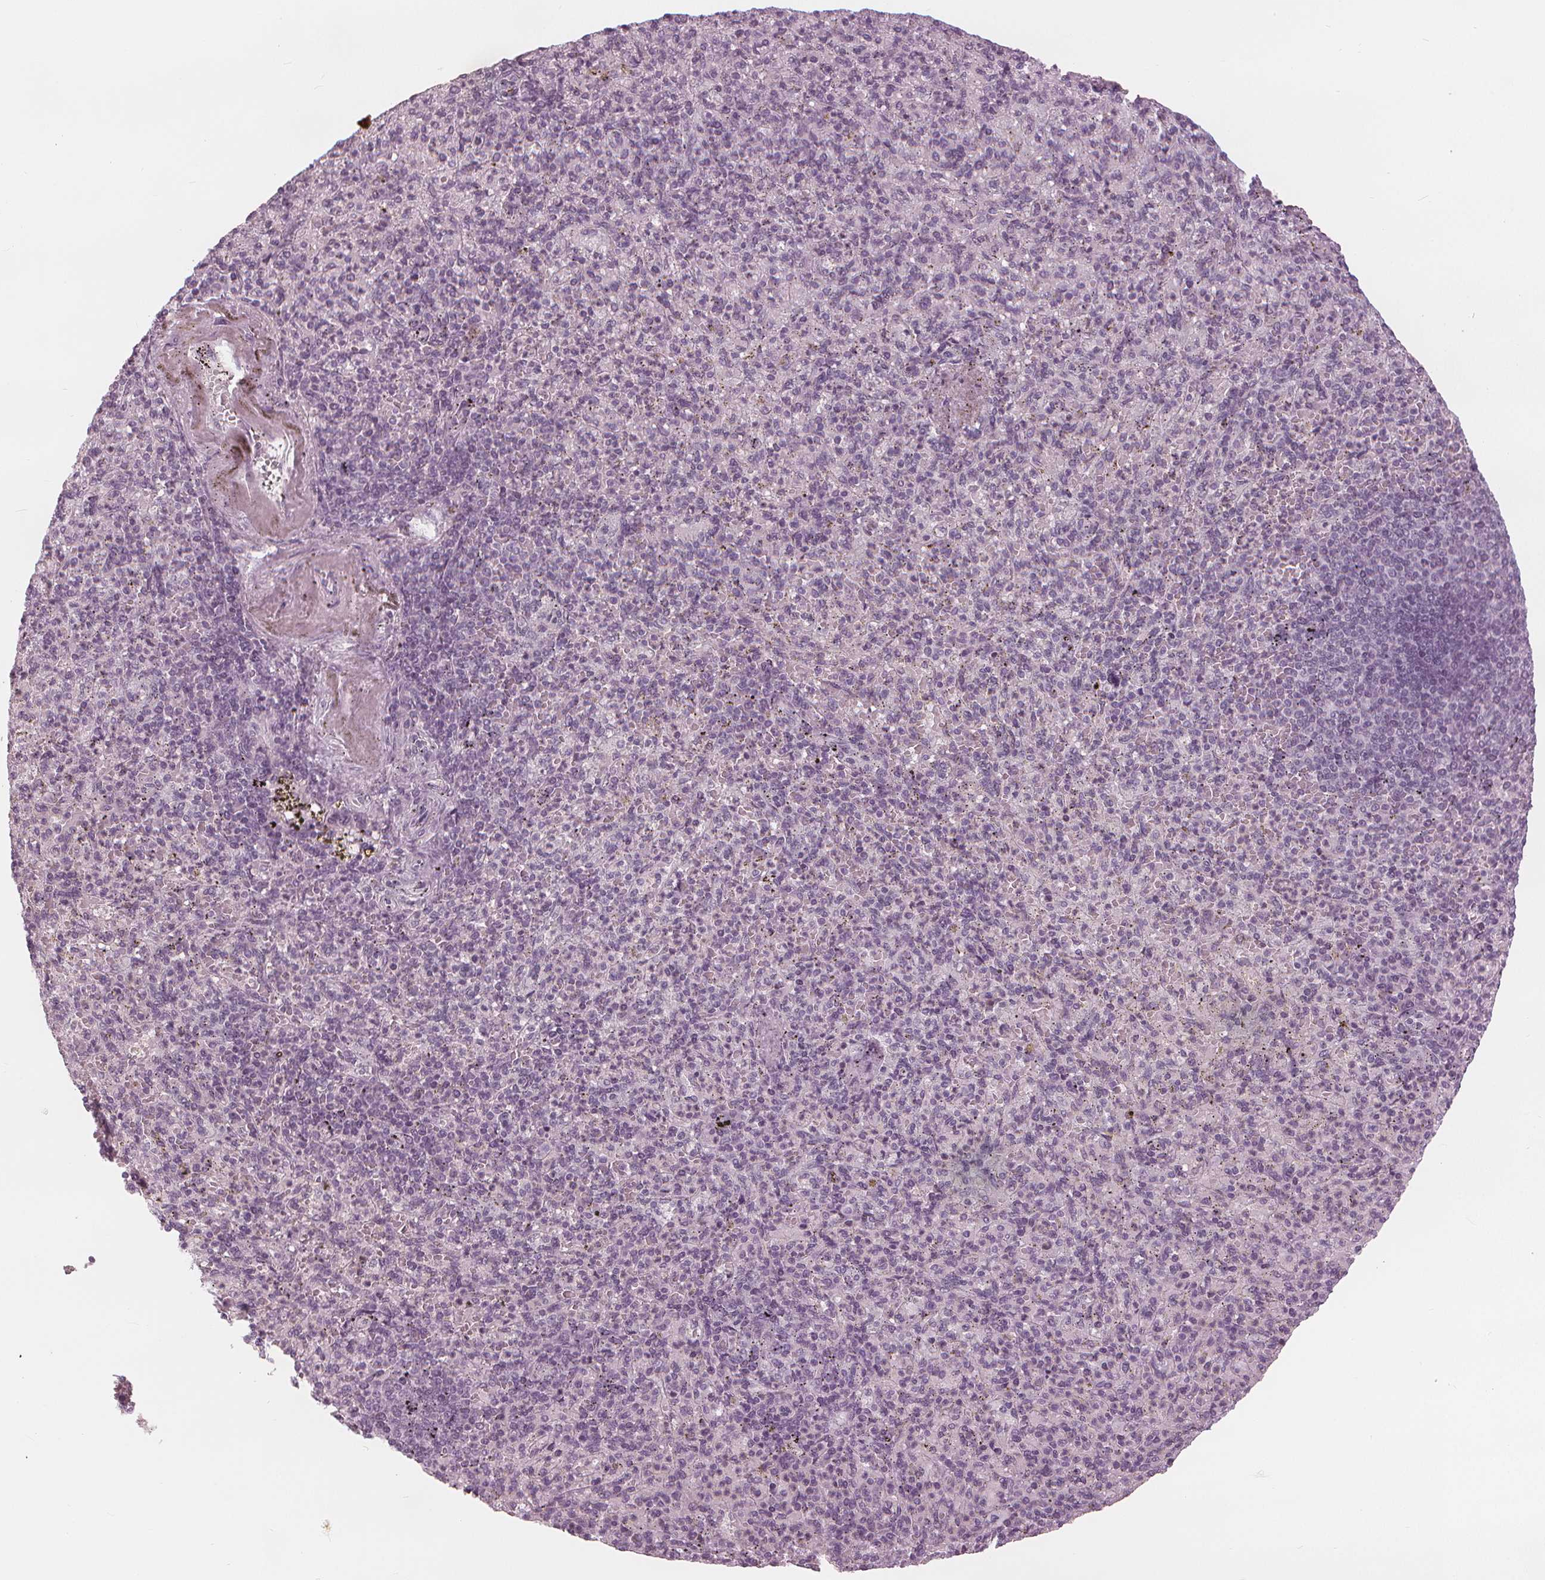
{"staining": {"intensity": "negative", "quantity": "none", "location": "none"}, "tissue": "spleen", "cell_type": "Cells in red pulp", "image_type": "normal", "snomed": [{"axis": "morphology", "description": "Normal tissue, NOS"}, {"axis": "topography", "description": "Spleen"}], "caption": "IHC of benign human spleen demonstrates no staining in cells in red pulp. Nuclei are stained in blue.", "gene": "PAEP", "patient": {"sex": "female", "age": 74}}